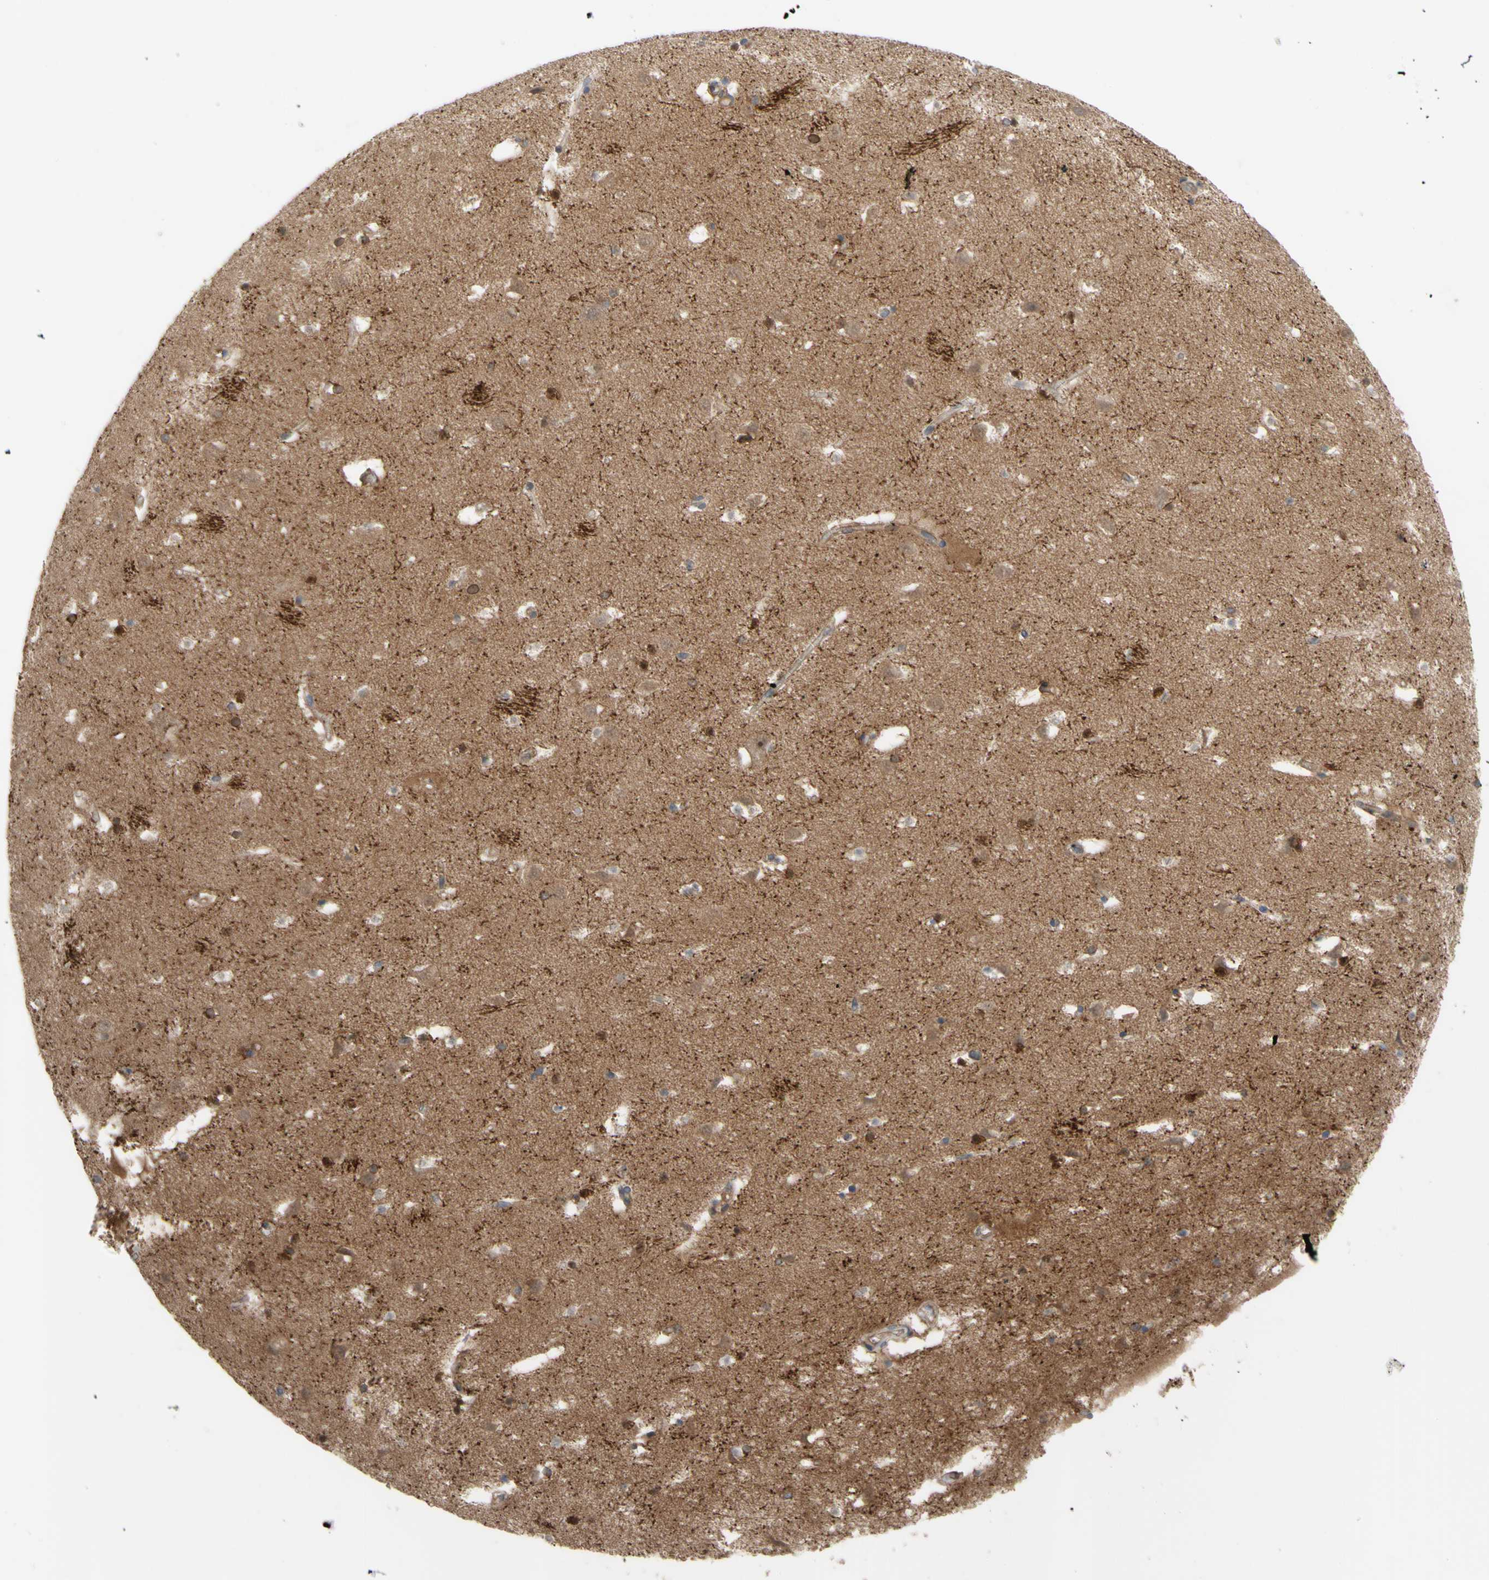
{"staining": {"intensity": "moderate", "quantity": ">75%", "location": "cytoplasmic/membranous"}, "tissue": "caudate", "cell_type": "Glial cells", "image_type": "normal", "snomed": [{"axis": "morphology", "description": "Normal tissue, NOS"}, {"axis": "topography", "description": "Lateral ventricle wall"}], "caption": "High-magnification brightfield microscopy of unremarkable caudate stained with DAB (3,3'-diaminobenzidine) (brown) and counterstained with hematoxylin (blue). glial cells exhibit moderate cytoplasmic/membranous staining is appreciated in approximately>75% of cells.", "gene": "SHROOM4", "patient": {"sex": "male", "age": 45}}